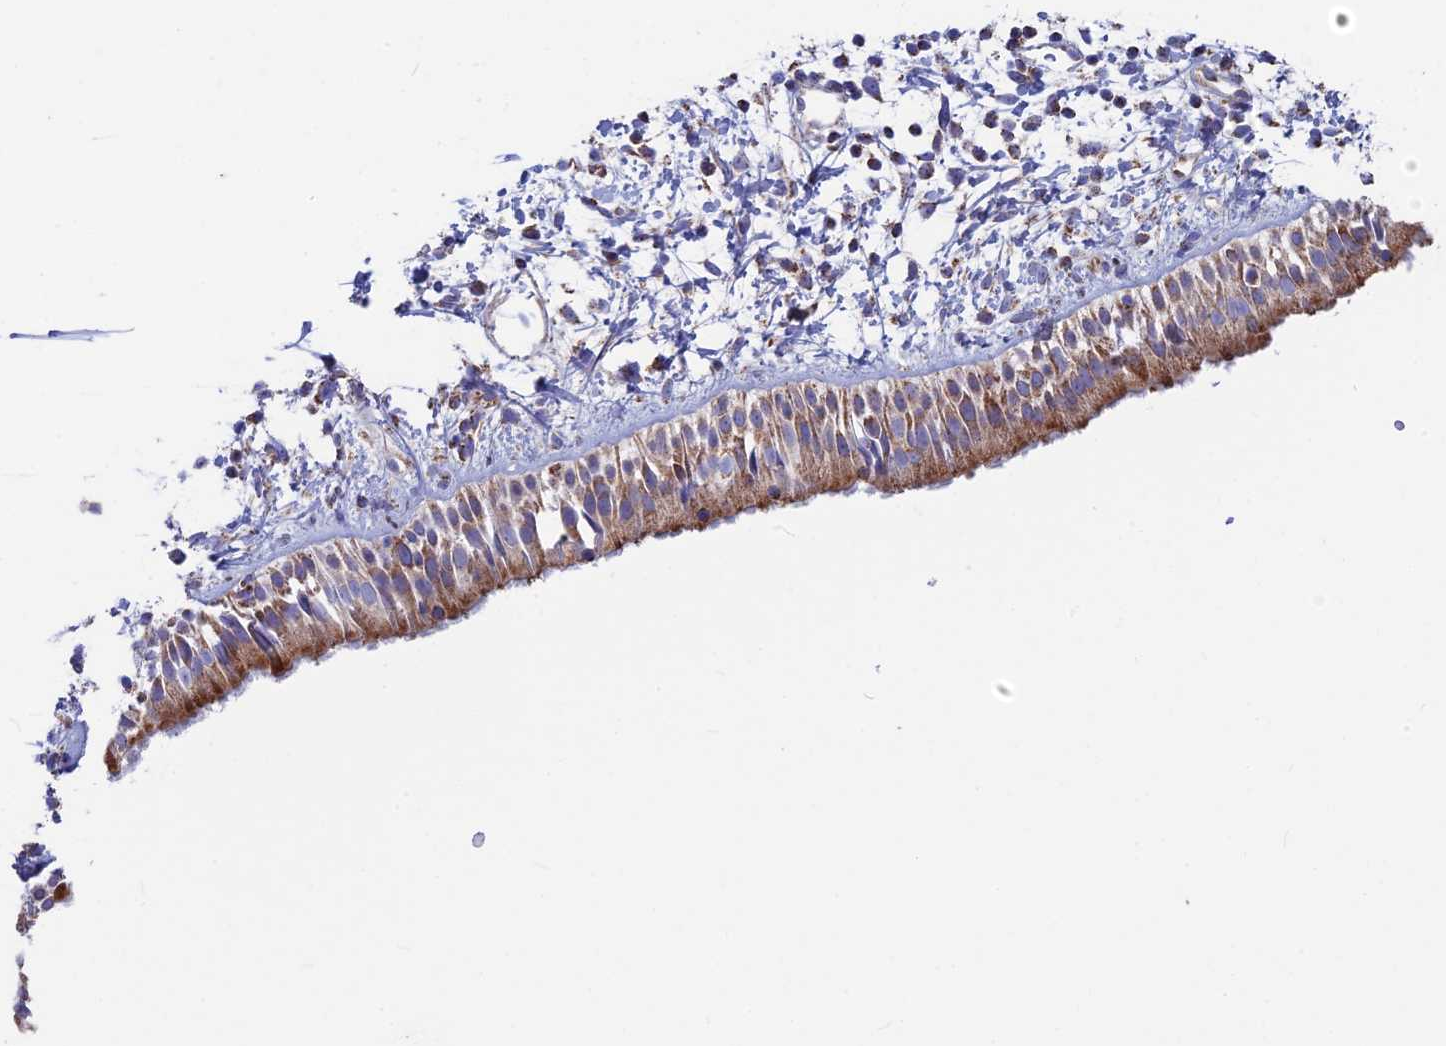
{"staining": {"intensity": "moderate", "quantity": ">75%", "location": "cytoplasmic/membranous"}, "tissue": "nasopharynx", "cell_type": "Respiratory epithelial cells", "image_type": "normal", "snomed": [{"axis": "morphology", "description": "Normal tissue, NOS"}, {"axis": "topography", "description": "Nasopharynx"}], "caption": "About >75% of respiratory epithelial cells in benign nasopharynx demonstrate moderate cytoplasmic/membranous protein positivity as visualized by brown immunohistochemical staining.", "gene": "CS", "patient": {"sex": "male", "age": 22}}